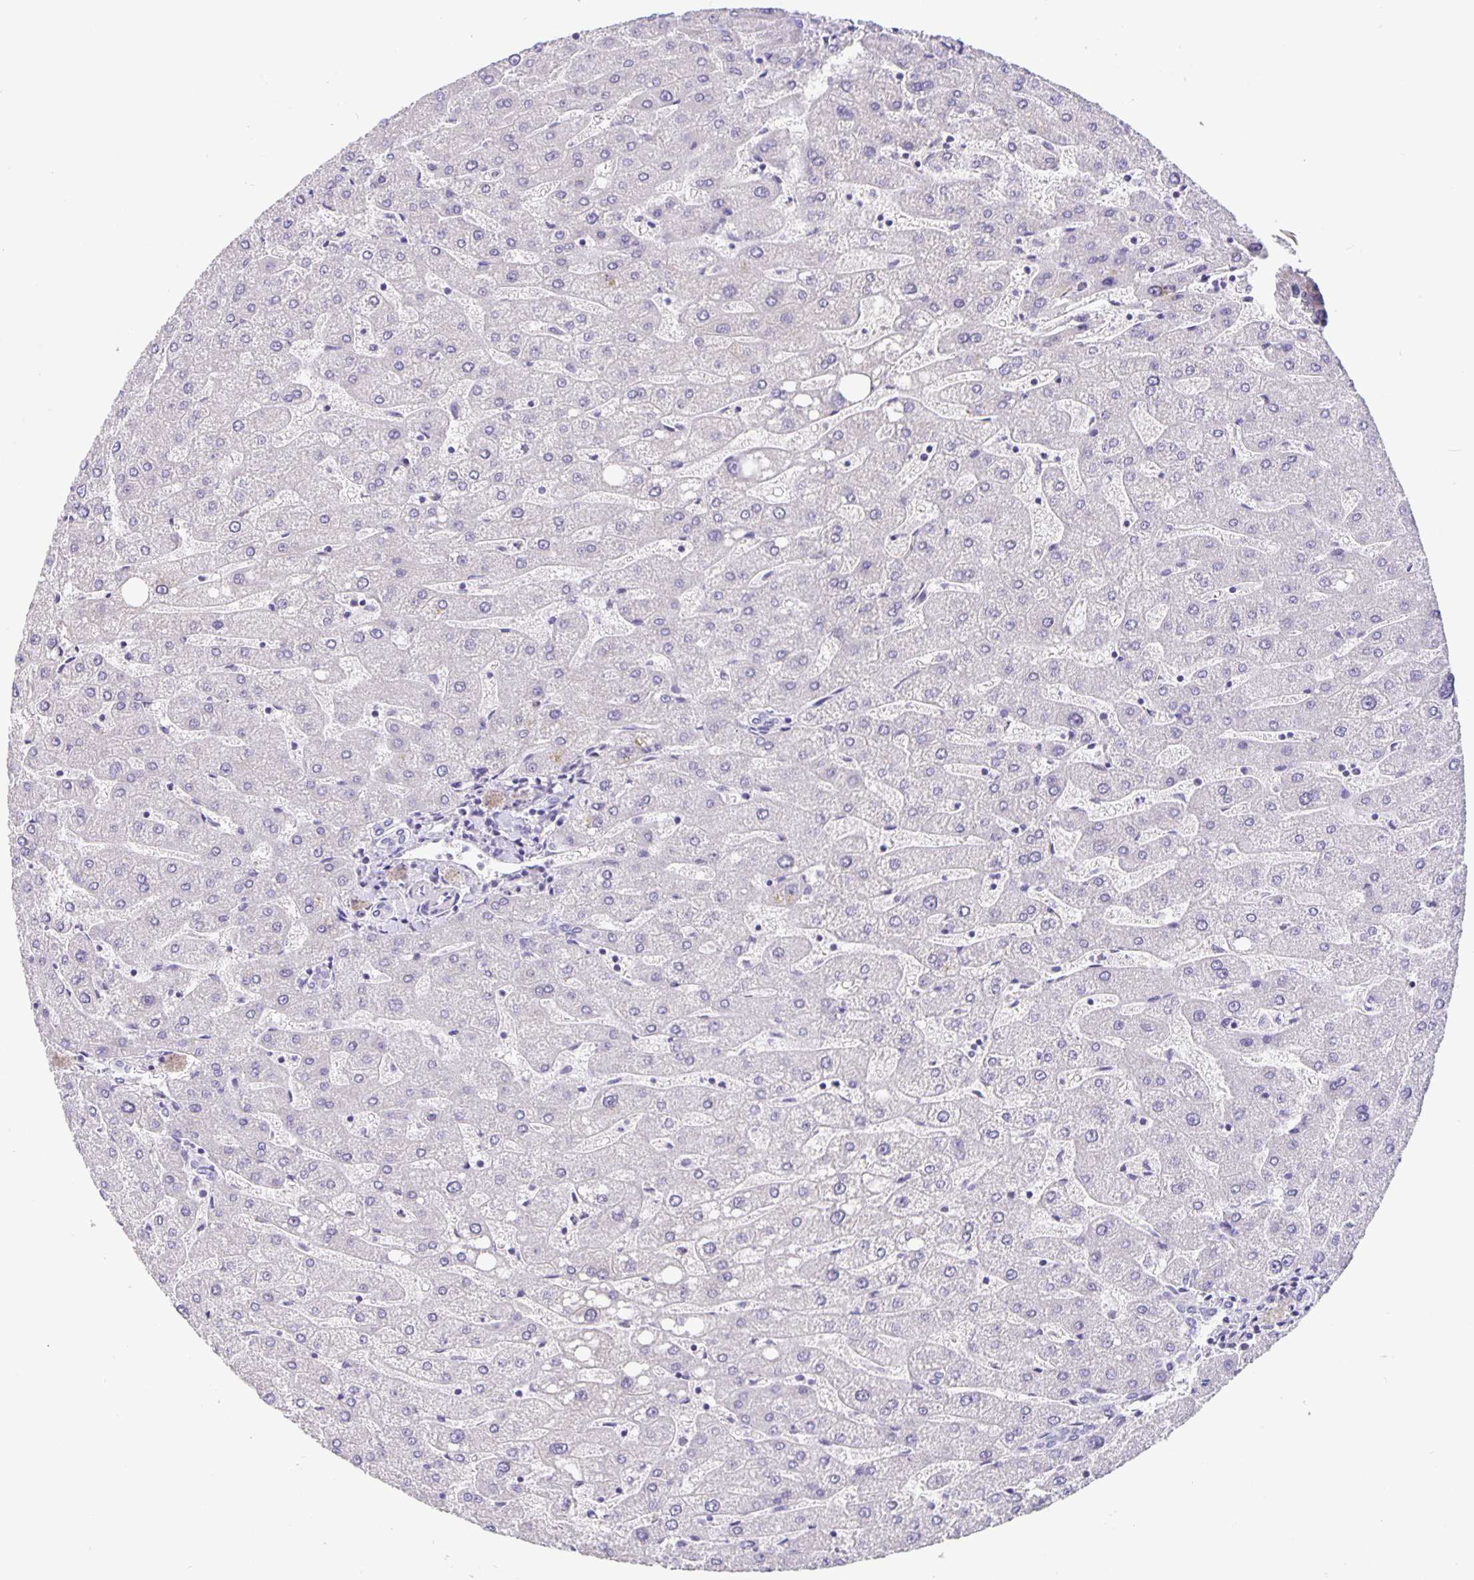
{"staining": {"intensity": "negative", "quantity": "none", "location": "none"}, "tissue": "liver", "cell_type": "Cholangiocytes", "image_type": "normal", "snomed": [{"axis": "morphology", "description": "Normal tissue, NOS"}, {"axis": "topography", "description": "Liver"}], "caption": "Immunohistochemistry micrograph of benign liver stained for a protein (brown), which shows no staining in cholangiocytes. Nuclei are stained in blue.", "gene": "FOSL2", "patient": {"sex": "male", "age": 67}}